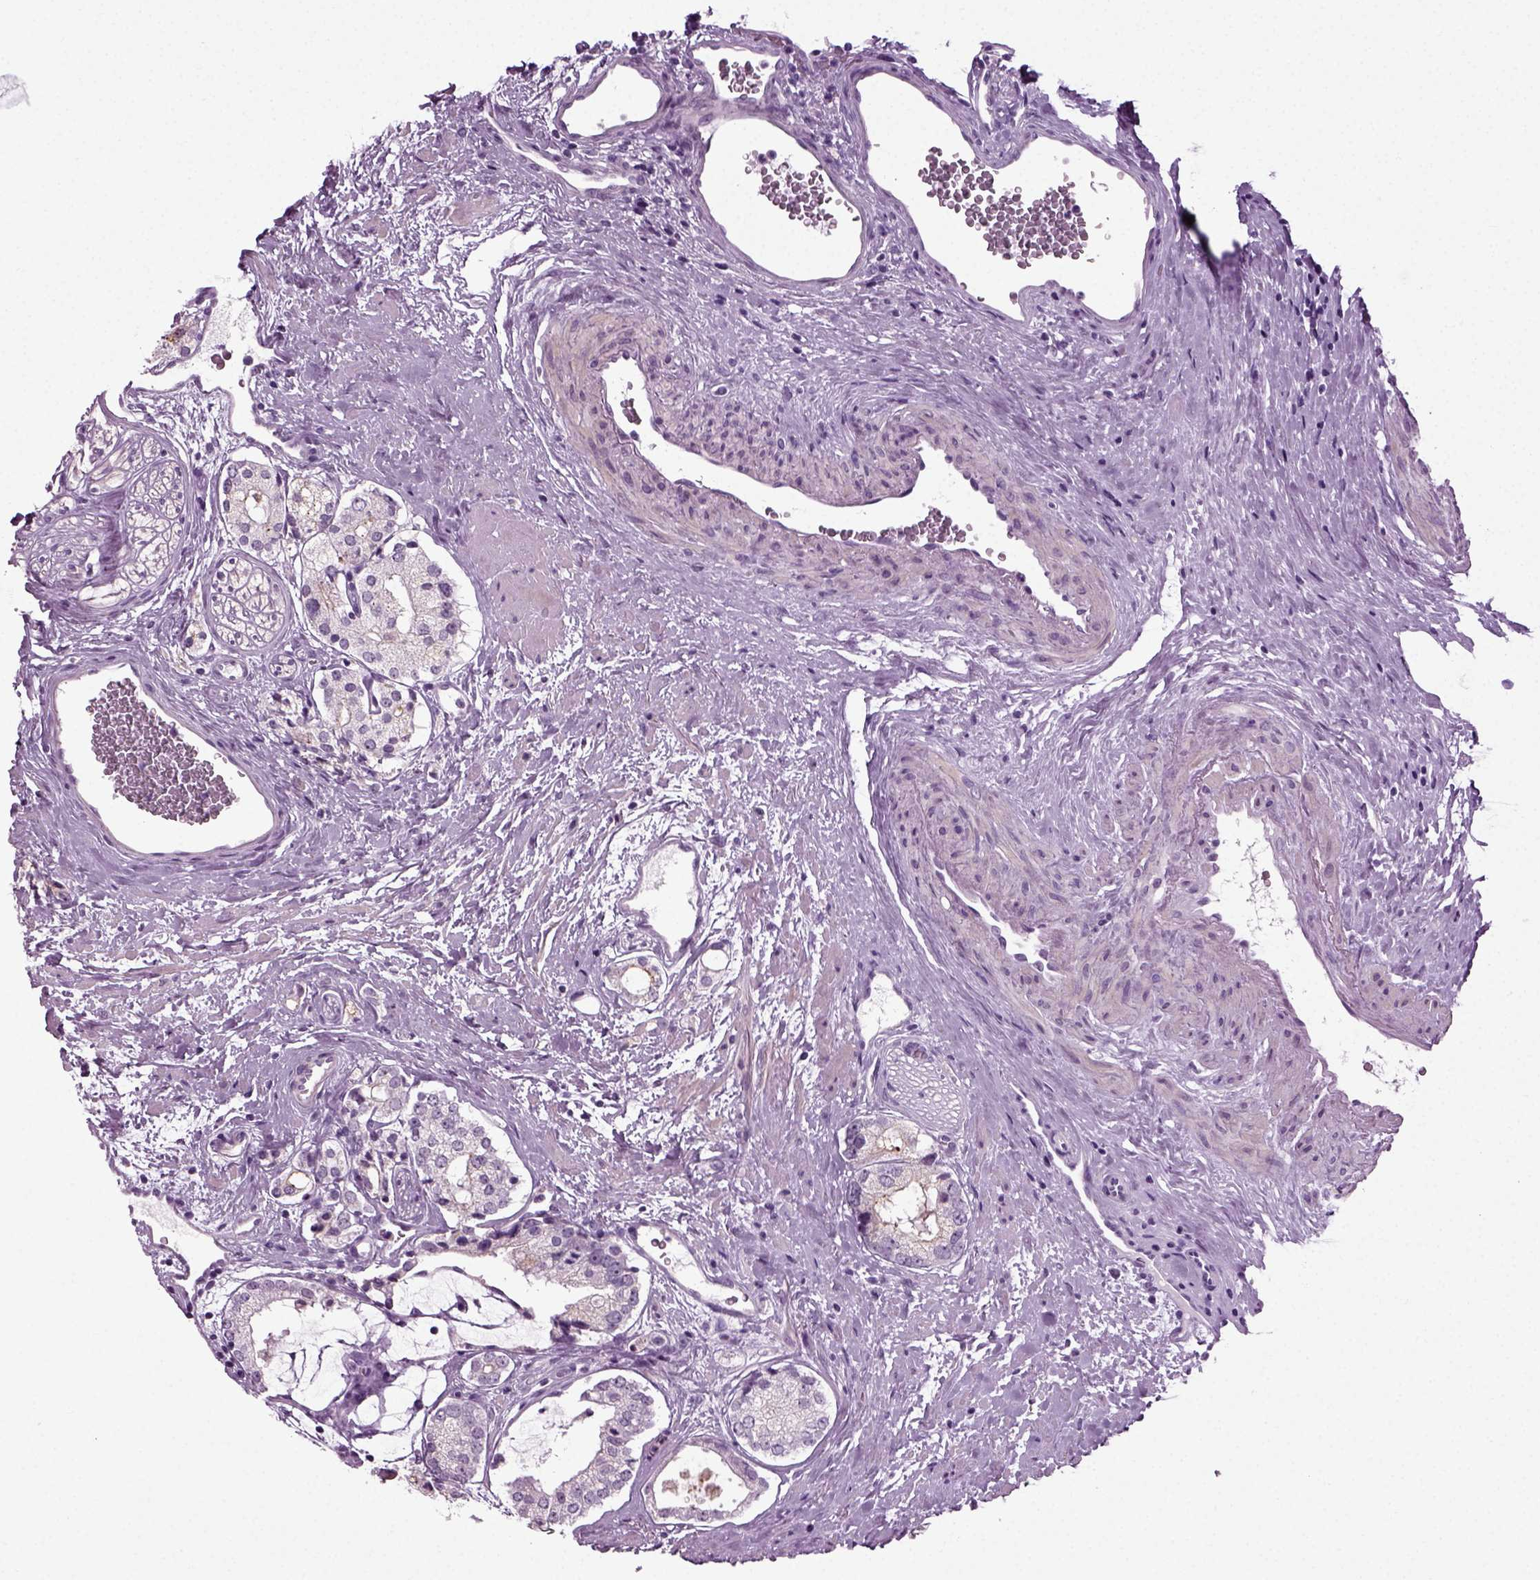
{"staining": {"intensity": "negative", "quantity": "none", "location": "none"}, "tissue": "prostate cancer", "cell_type": "Tumor cells", "image_type": "cancer", "snomed": [{"axis": "morphology", "description": "Adenocarcinoma, NOS"}, {"axis": "topography", "description": "Prostate"}], "caption": "Micrograph shows no significant protein positivity in tumor cells of prostate adenocarcinoma.", "gene": "ZC2HC1C", "patient": {"sex": "male", "age": 66}}